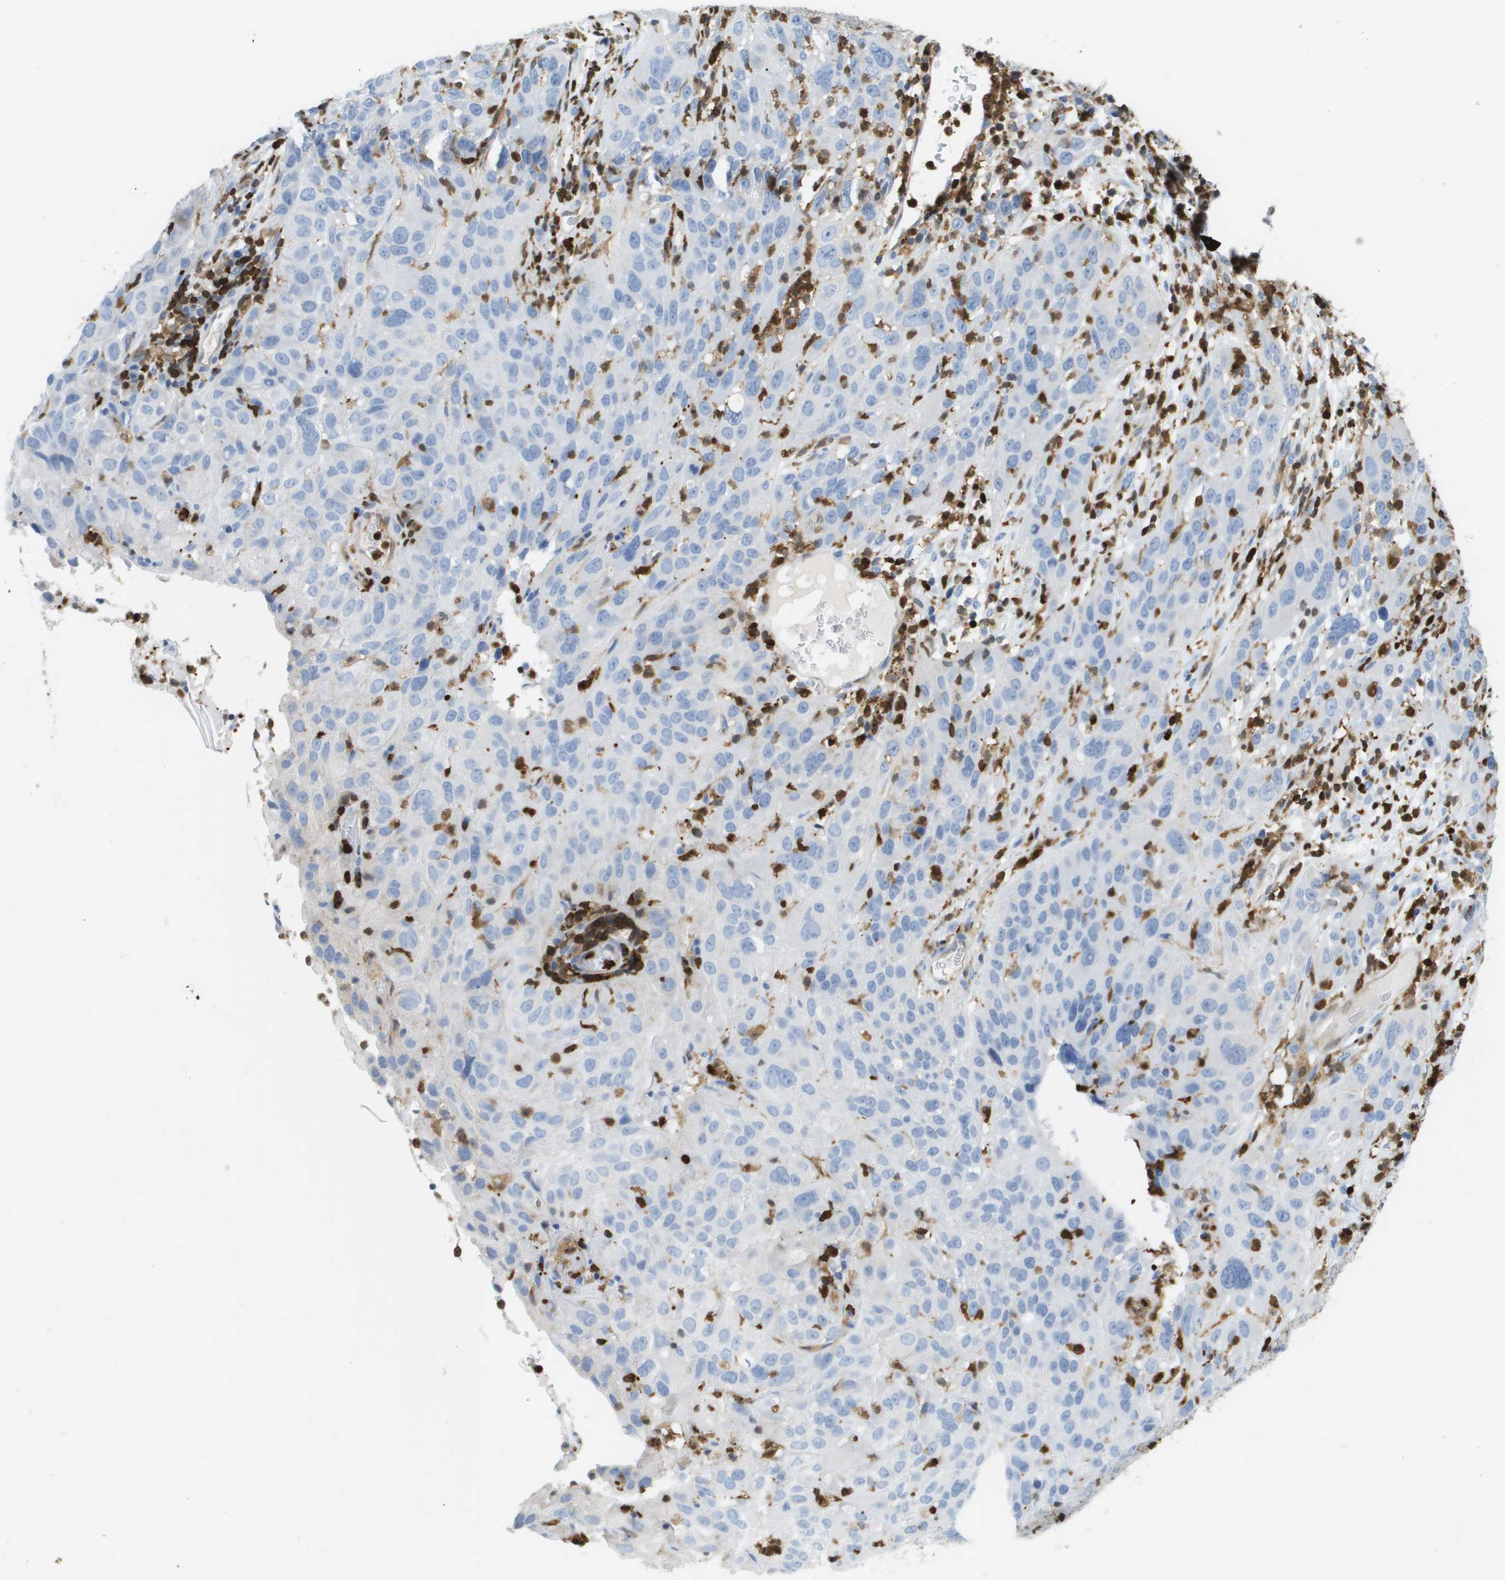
{"staining": {"intensity": "negative", "quantity": "none", "location": "none"}, "tissue": "cervical cancer", "cell_type": "Tumor cells", "image_type": "cancer", "snomed": [{"axis": "morphology", "description": "Squamous cell carcinoma, NOS"}, {"axis": "topography", "description": "Cervix"}], "caption": "IHC photomicrograph of human cervical cancer (squamous cell carcinoma) stained for a protein (brown), which displays no positivity in tumor cells.", "gene": "DOCK5", "patient": {"sex": "female", "age": 32}}